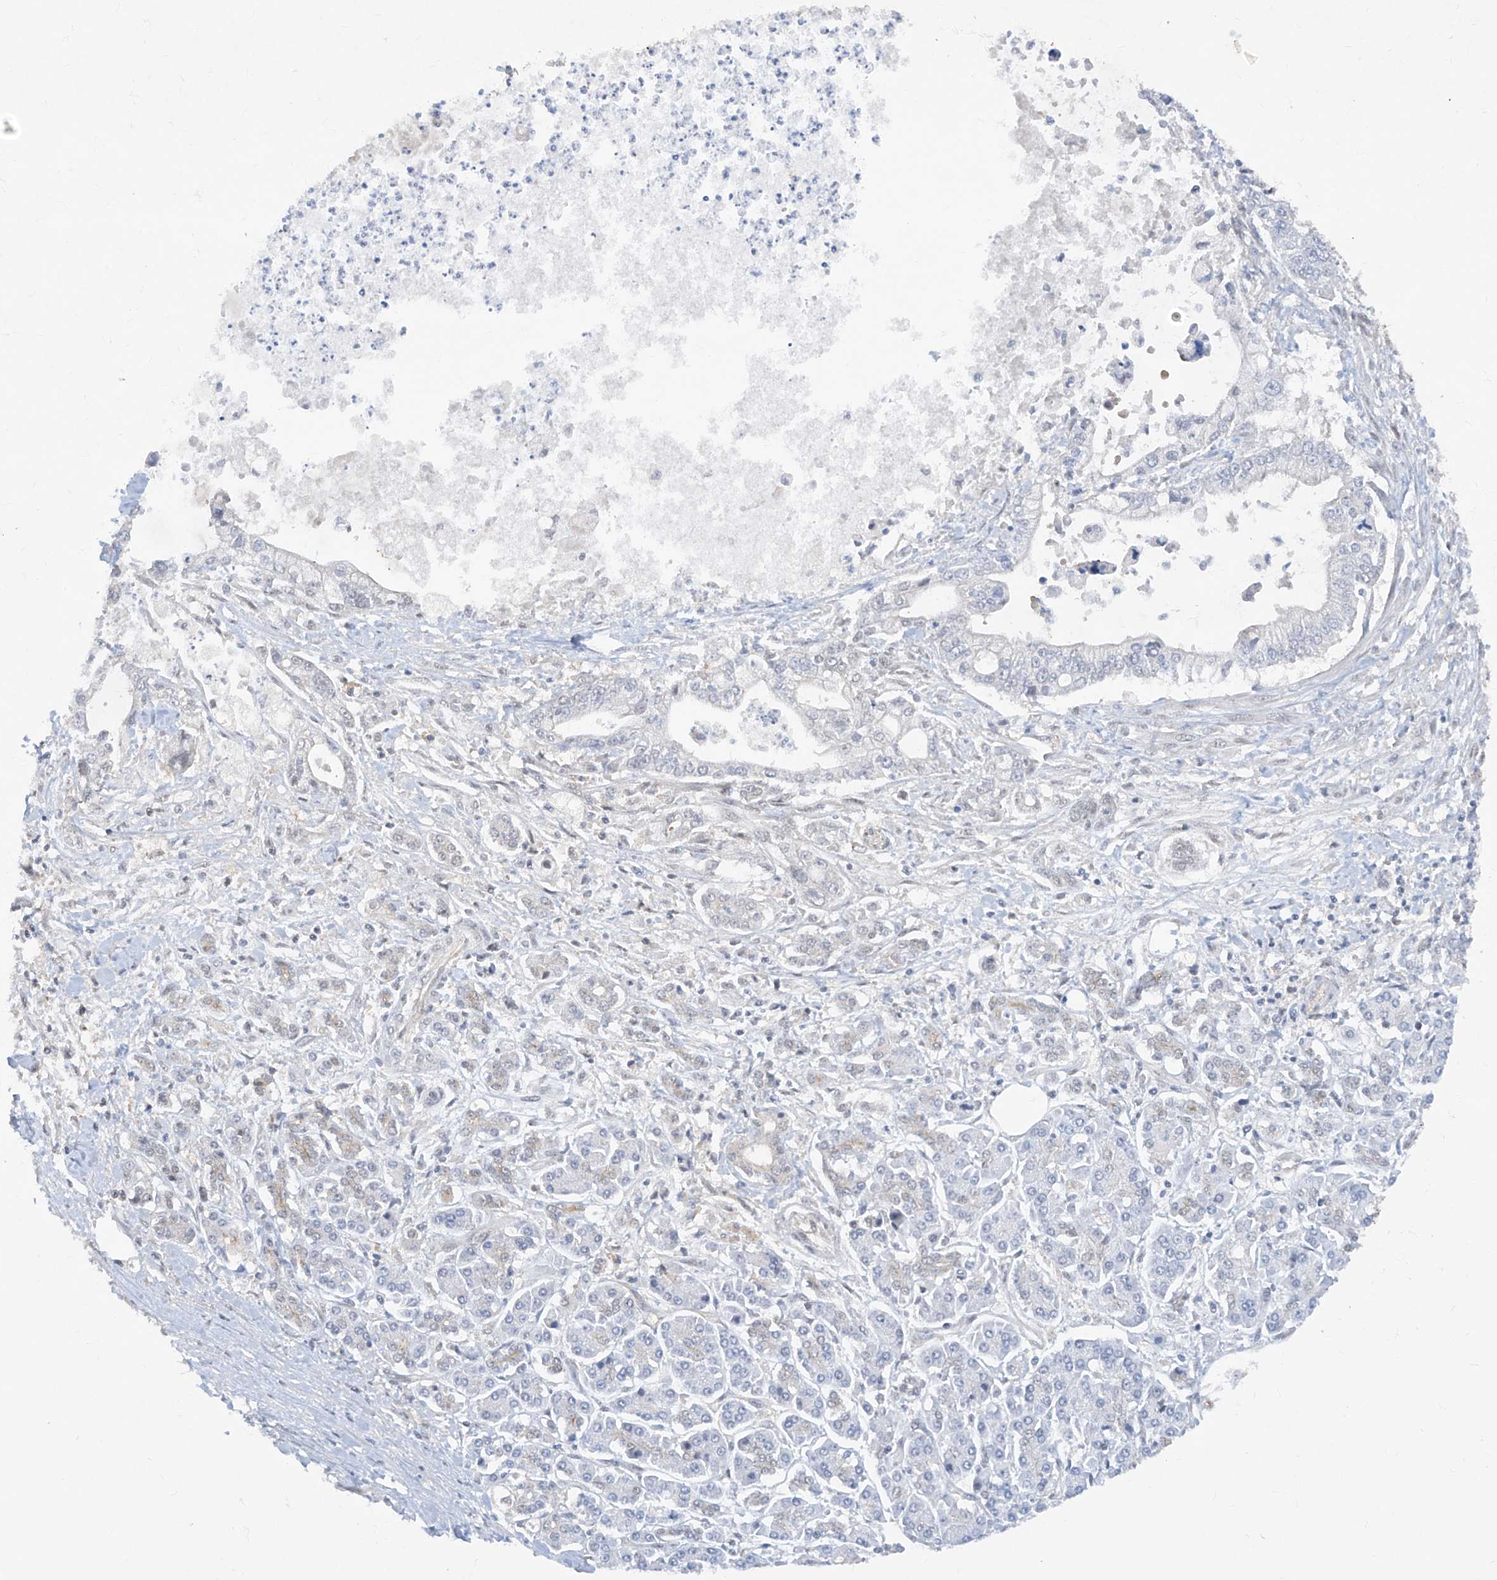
{"staining": {"intensity": "negative", "quantity": "none", "location": "none"}, "tissue": "pancreatic cancer", "cell_type": "Tumor cells", "image_type": "cancer", "snomed": [{"axis": "morphology", "description": "Adenocarcinoma, NOS"}, {"axis": "topography", "description": "Pancreas"}], "caption": "Immunohistochemistry micrograph of neoplastic tissue: pancreatic cancer (adenocarcinoma) stained with DAB (3,3'-diaminobenzidine) exhibits no significant protein staining in tumor cells.", "gene": "ZNF358", "patient": {"sex": "male", "age": 69}}